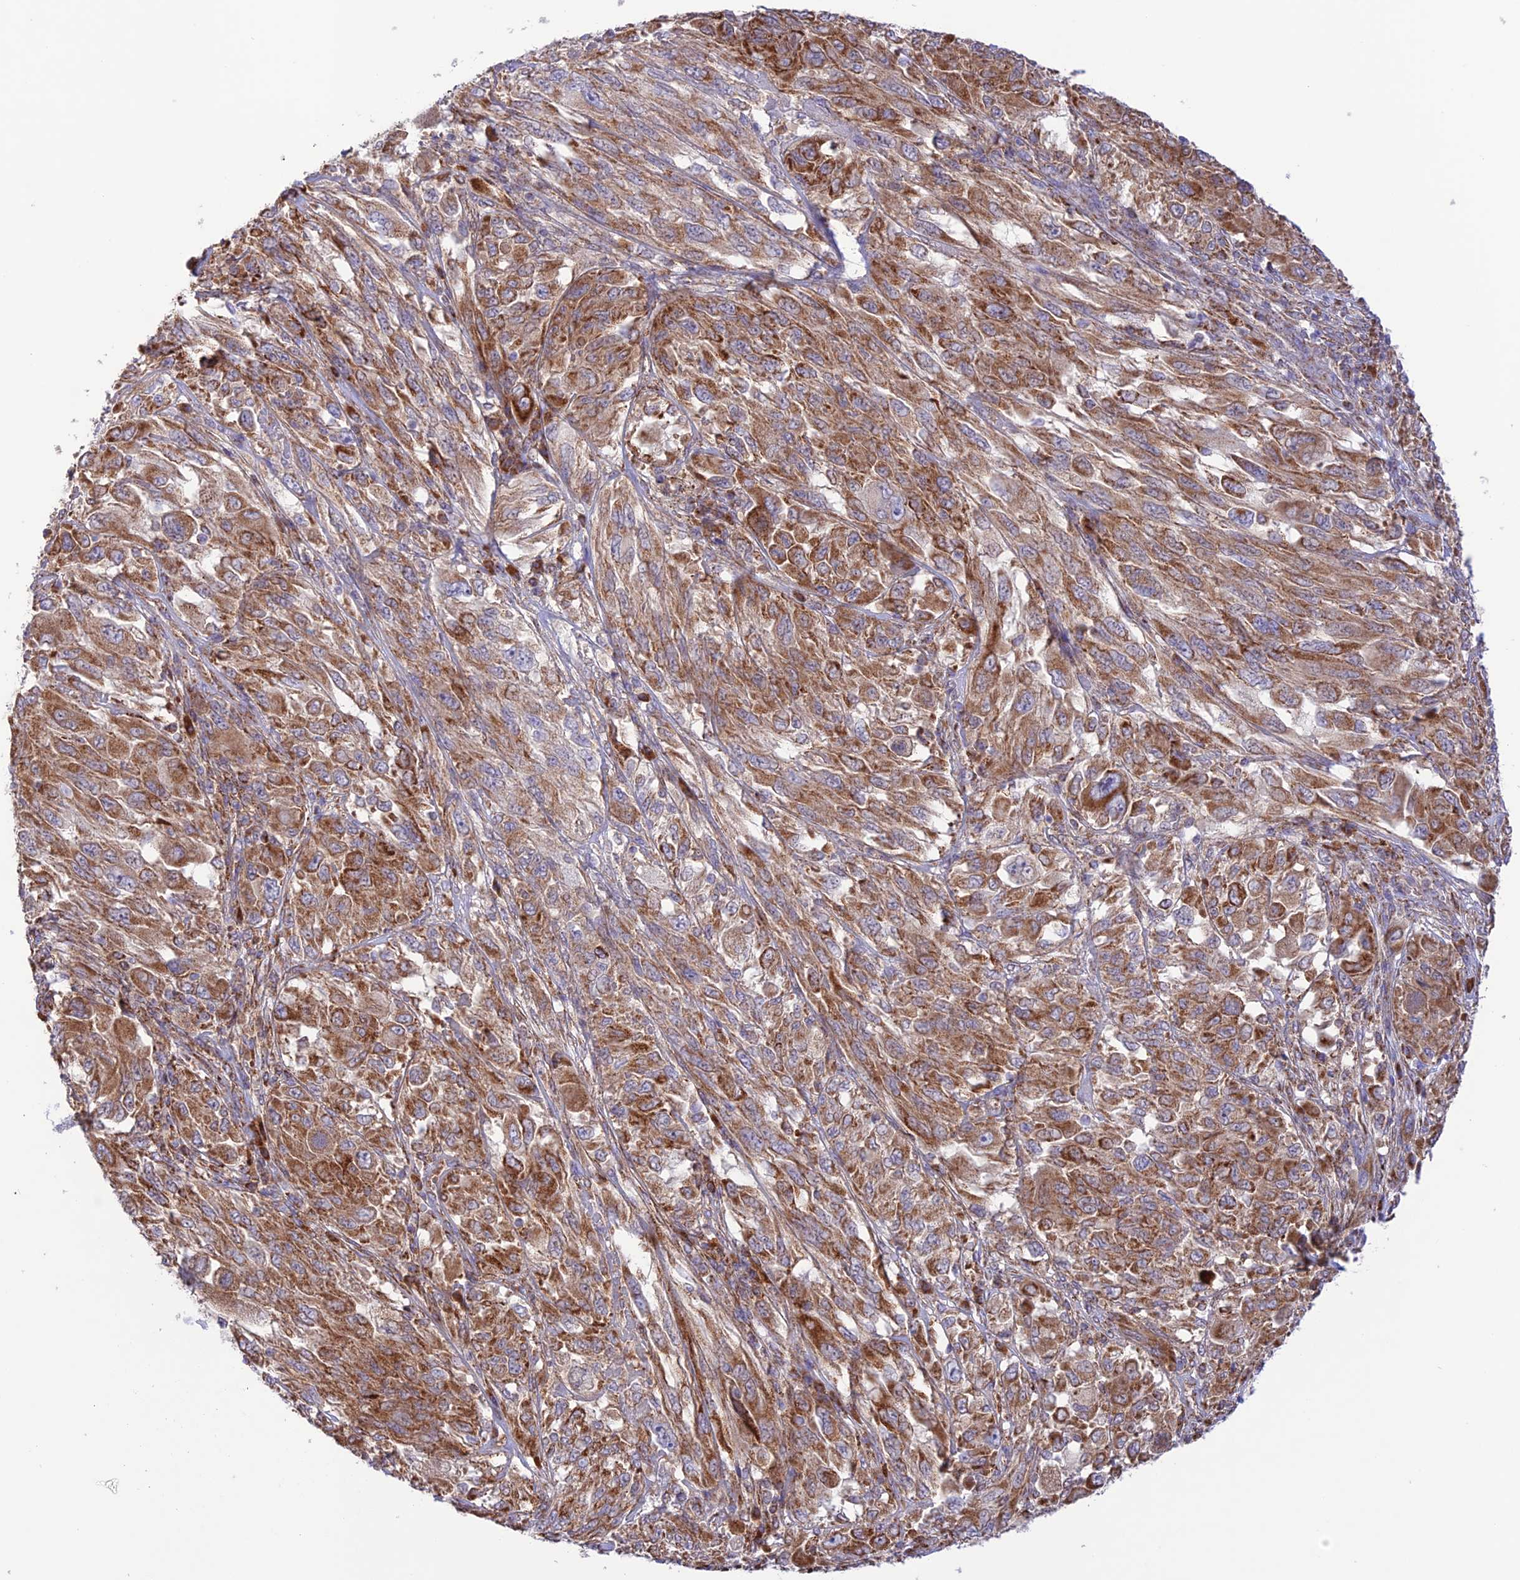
{"staining": {"intensity": "moderate", "quantity": ">75%", "location": "cytoplasmic/membranous"}, "tissue": "melanoma", "cell_type": "Tumor cells", "image_type": "cancer", "snomed": [{"axis": "morphology", "description": "Malignant melanoma, NOS"}, {"axis": "topography", "description": "Skin"}], "caption": "Immunohistochemistry (IHC) image of human malignant melanoma stained for a protein (brown), which demonstrates medium levels of moderate cytoplasmic/membranous staining in about >75% of tumor cells.", "gene": "UAP1L1", "patient": {"sex": "female", "age": 91}}